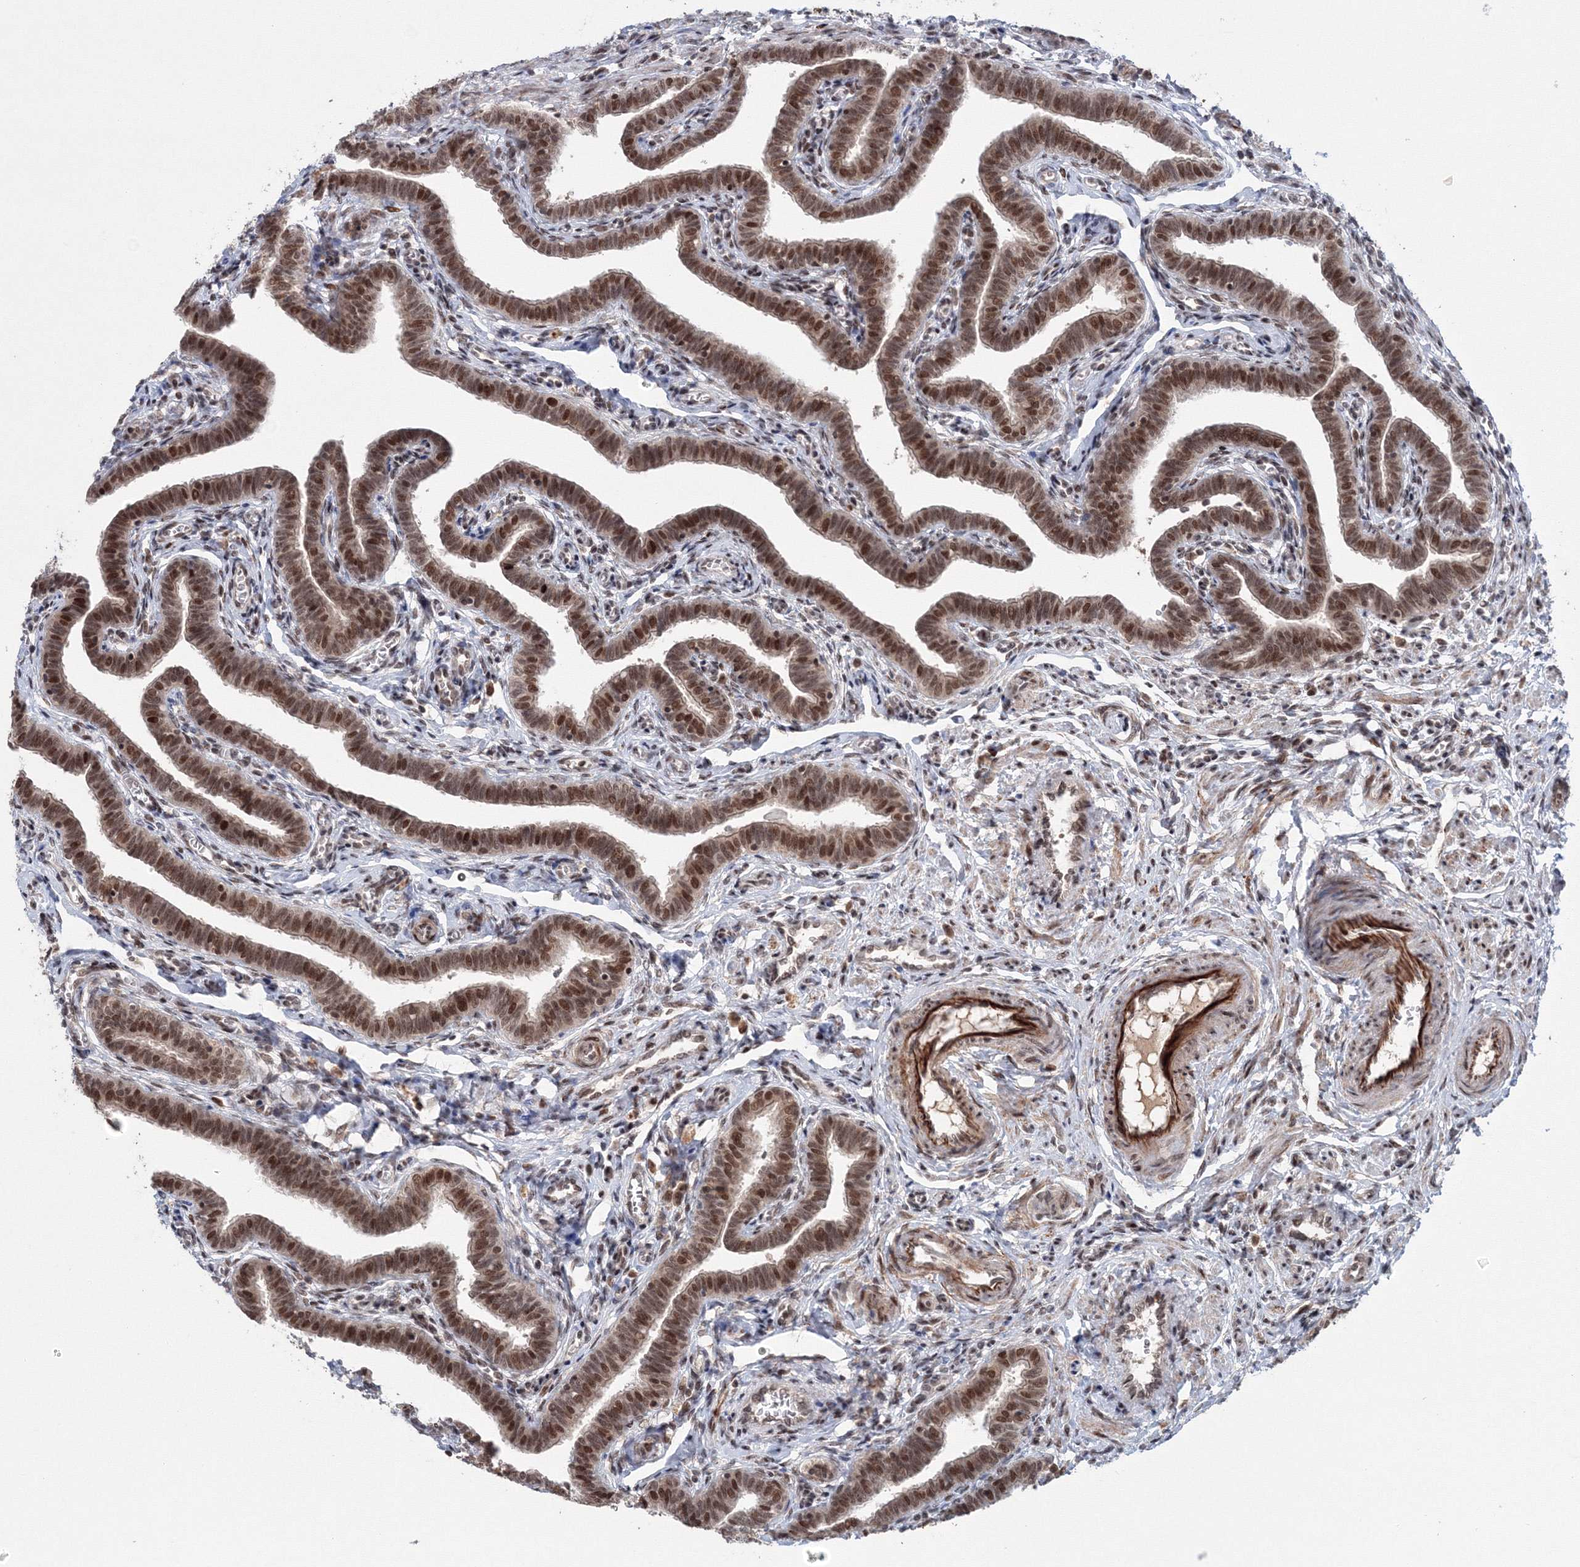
{"staining": {"intensity": "moderate", "quantity": ">75%", "location": "cytoplasmic/membranous,nuclear"}, "tissue": "fallopian tube", "cell_type": "Glandular cells", "image_type": "normal", "snomed": [{"axis": "morphology", "description": "Normal tissue, NOS"}, {"axis": "topography", "description": "Fallopian tube"}], "caption": "Benign fallopian tube exhibits moderate cytoplasmic/membranous,nuclear staining in approximately >75% of glandular cells.", "gene": "NOA1", "patient": {"sex": "female", "age": 36}}